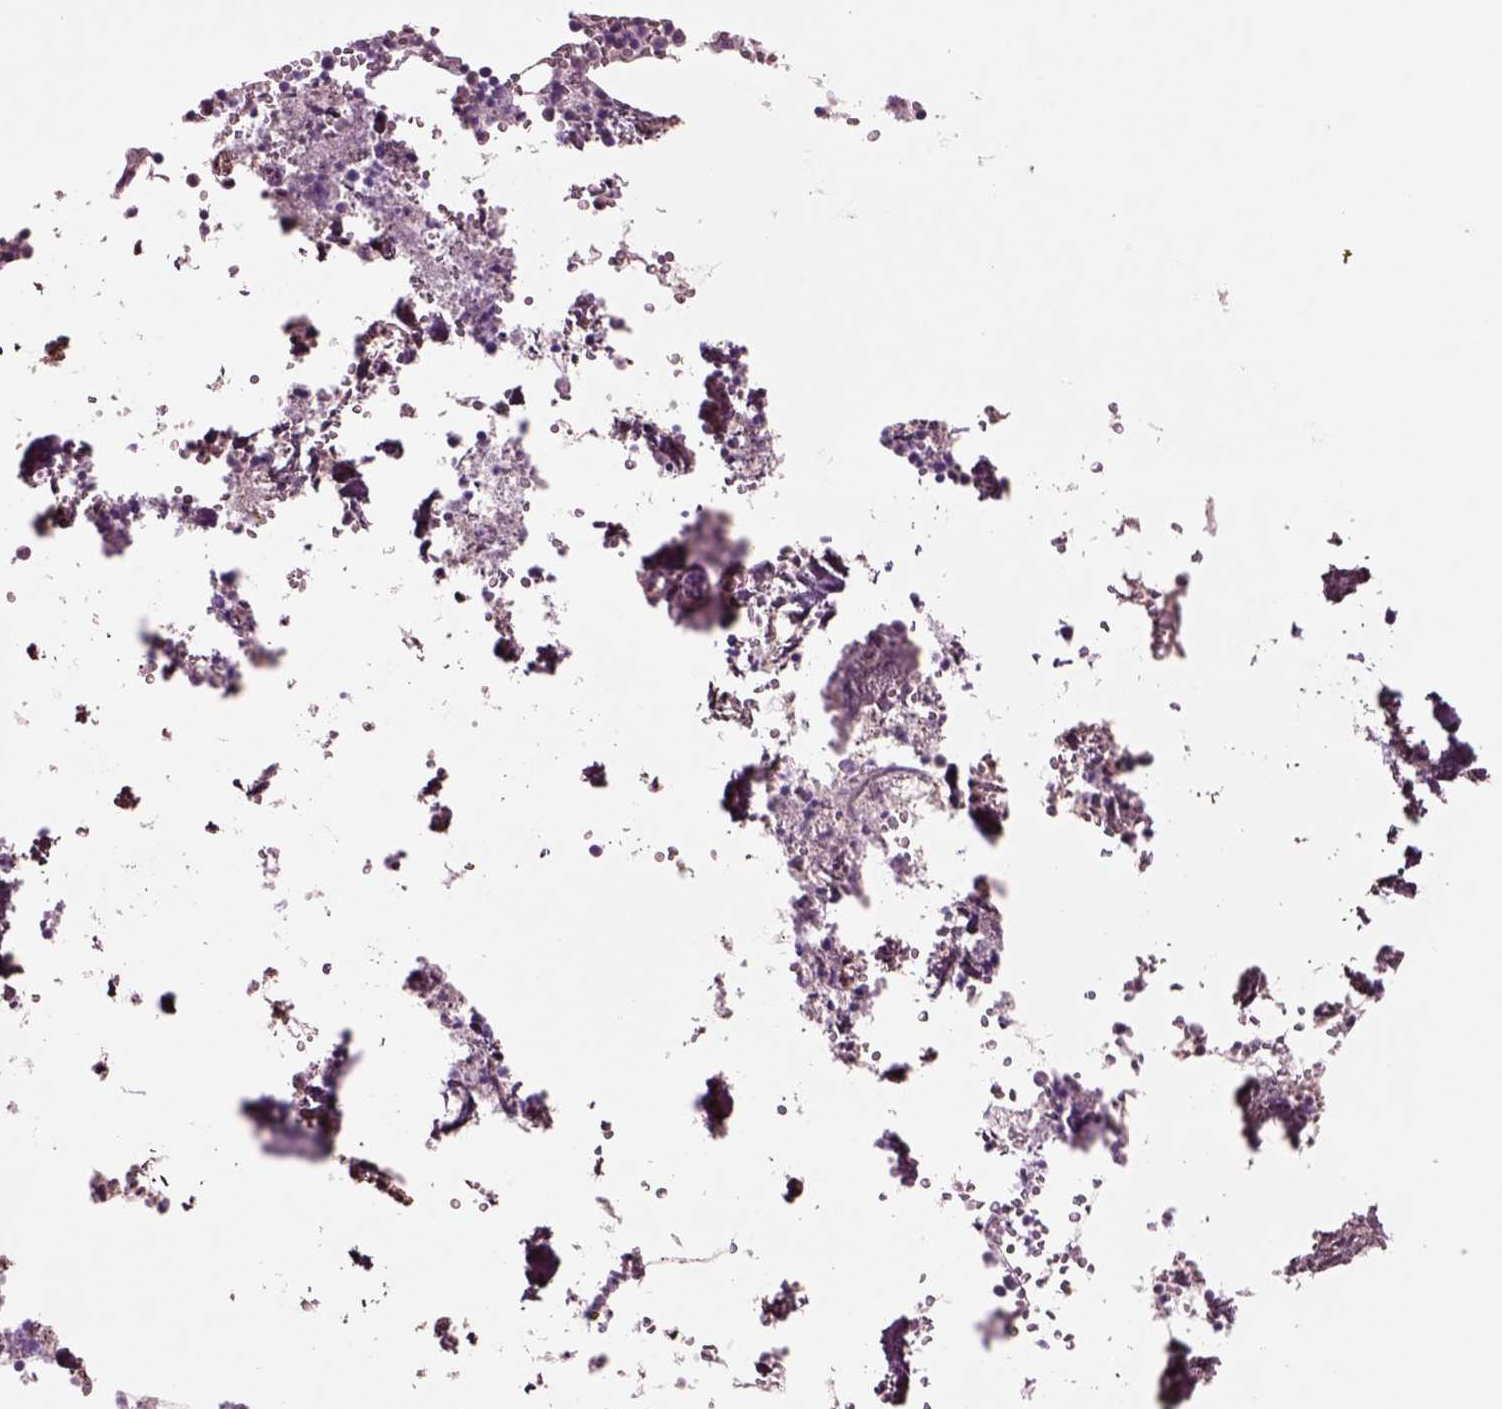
{"staining": {"intensity": "moderate", "quantity": "<25%", "location": "nuclear"}, "tissue": "bone marrow", "cell_type": "Hematopoietic cells", "image_type": "normal", "snomed": [{"axis": "morphology", "description": "Normal tissue, NOS"}, {"axis": "topography", "description": "Bone marrow"}], "caption": "Immunohistochemical staining of unremarkable human bone marrow displays low levels of moderate nuclear positivity in approximately <25% of hematopoietic cells.", "gene": "SEPHS1", "patient": {"sex": "male", "age": 54}}